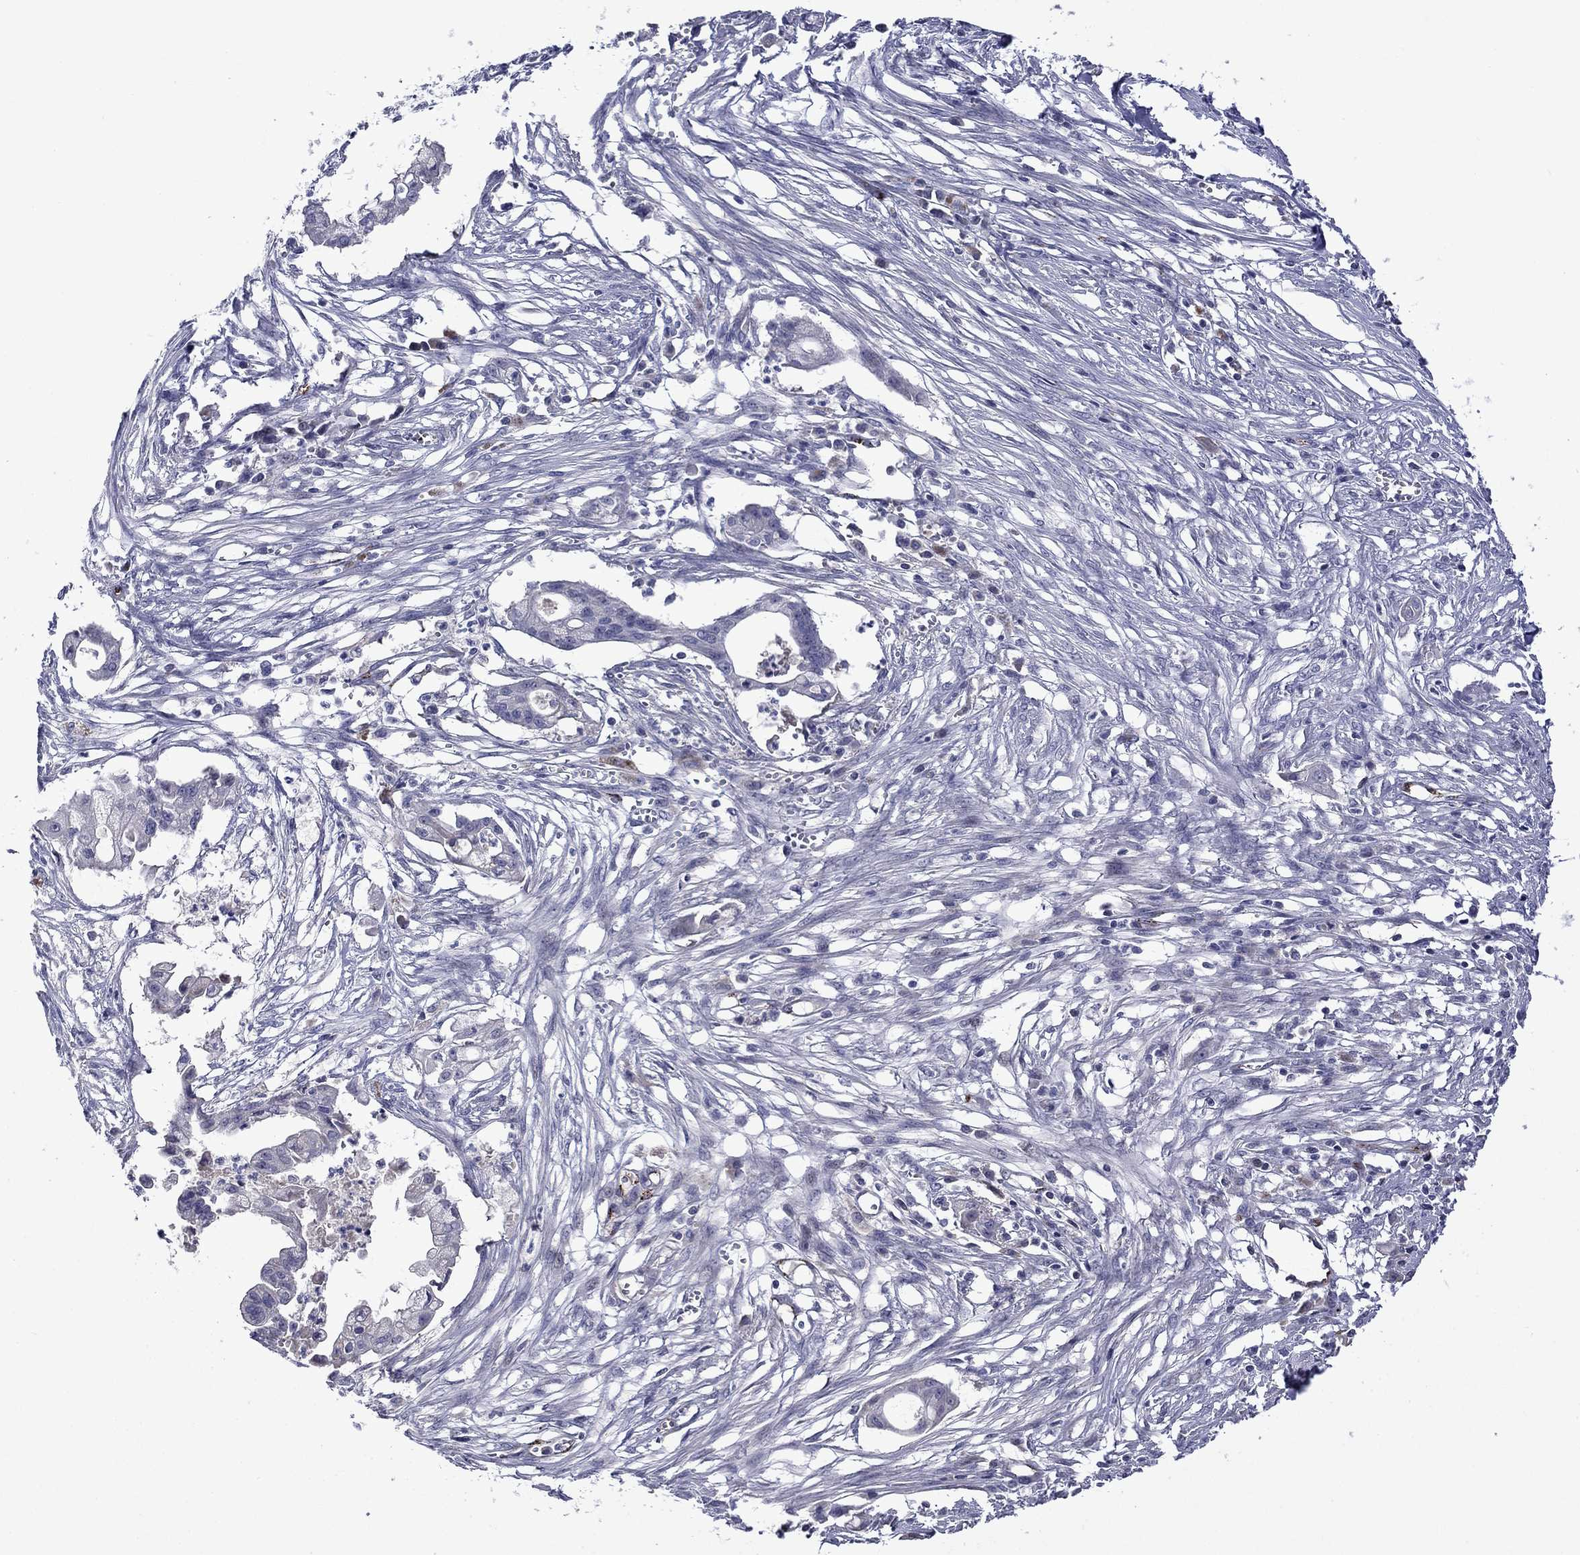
{"staining": {"intensity": "negative", "quantity": "none", "location": "none"}, "tissue": "pancreatic cancer", "cell_type": "Tumor cells", "image_type": "cancer", "snomed": [{"axis": "morphology", "description": "Normal tissue, NOS"}, {"axis": "morphology", "description": "Adenocarcinoma, NOS"}, {"axis": "topography", "description": "Pancreas"}], "caption": "This is an immunohistochemistry image of pancreatic adenocarcinoma. There is no positivity in tumor cells.", "gene": "SLITRK1", "patient": {"sex": "female", "age": 58}}